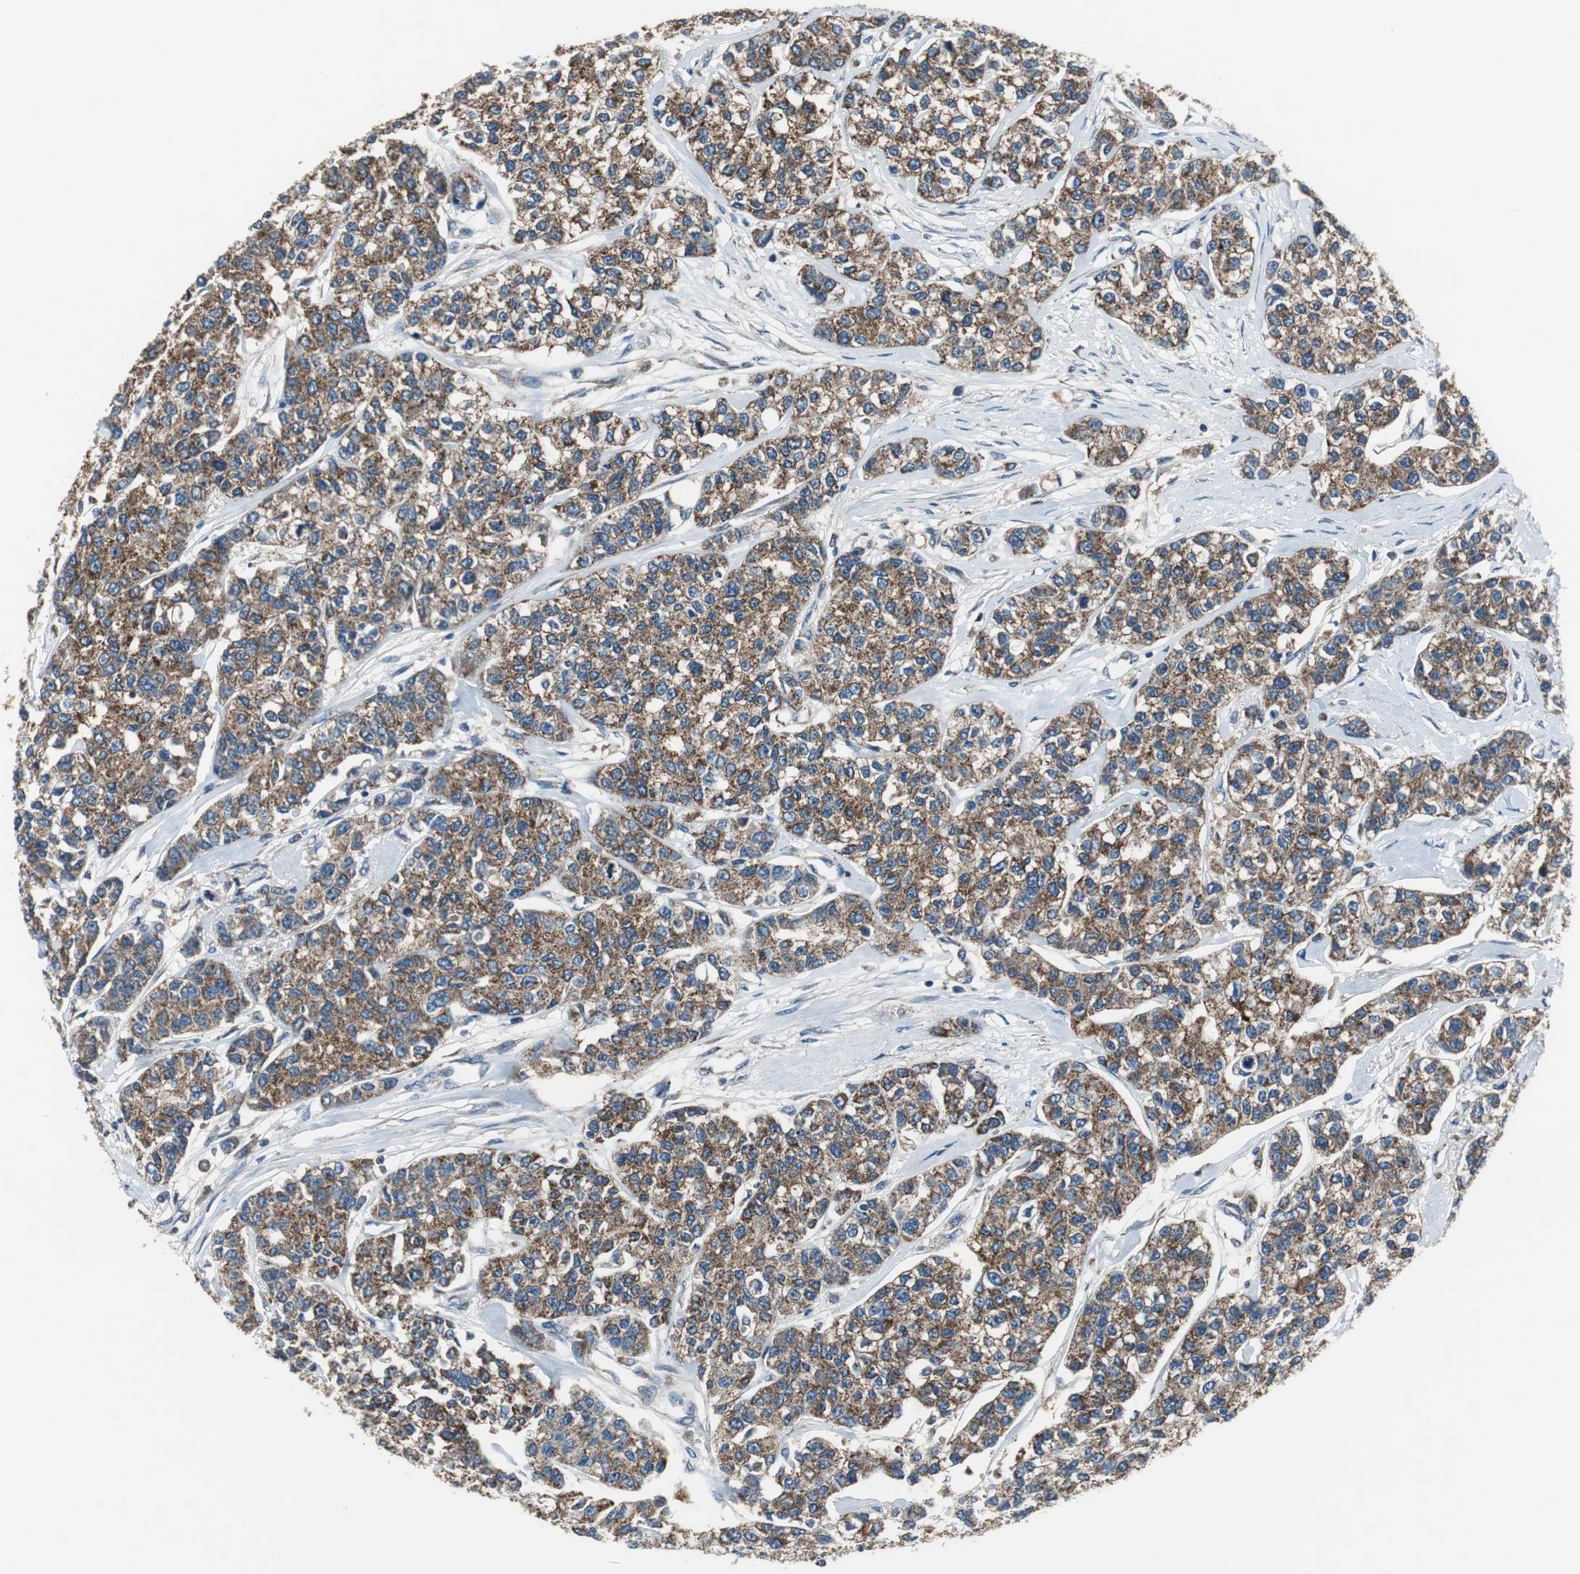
{"staining": {"intensity": "strong", "quantity": ">75%", "location": "cytoplasmic/membranous"}, "tissue": "breast cancer", "cell_type": "Tumor cells", "image_type": "cancer", "snomed": [{"axis": "morphology", "description": "Duct carcinoma"}, {"axis": "topography", "description": "Breast"}], "caption": "IHC photomicrograph of neoplastic tissue: human intraductal carcinoma (breast) stained using IHC demonstrates high levels of strong protein expression localized specifically in the cytoplasmic/membranous of tumor cells, appearing as a cytoplasmic/membranous brown color.", "gene": "PI4KB", "patient": {"sex": "female", "age": 51}}